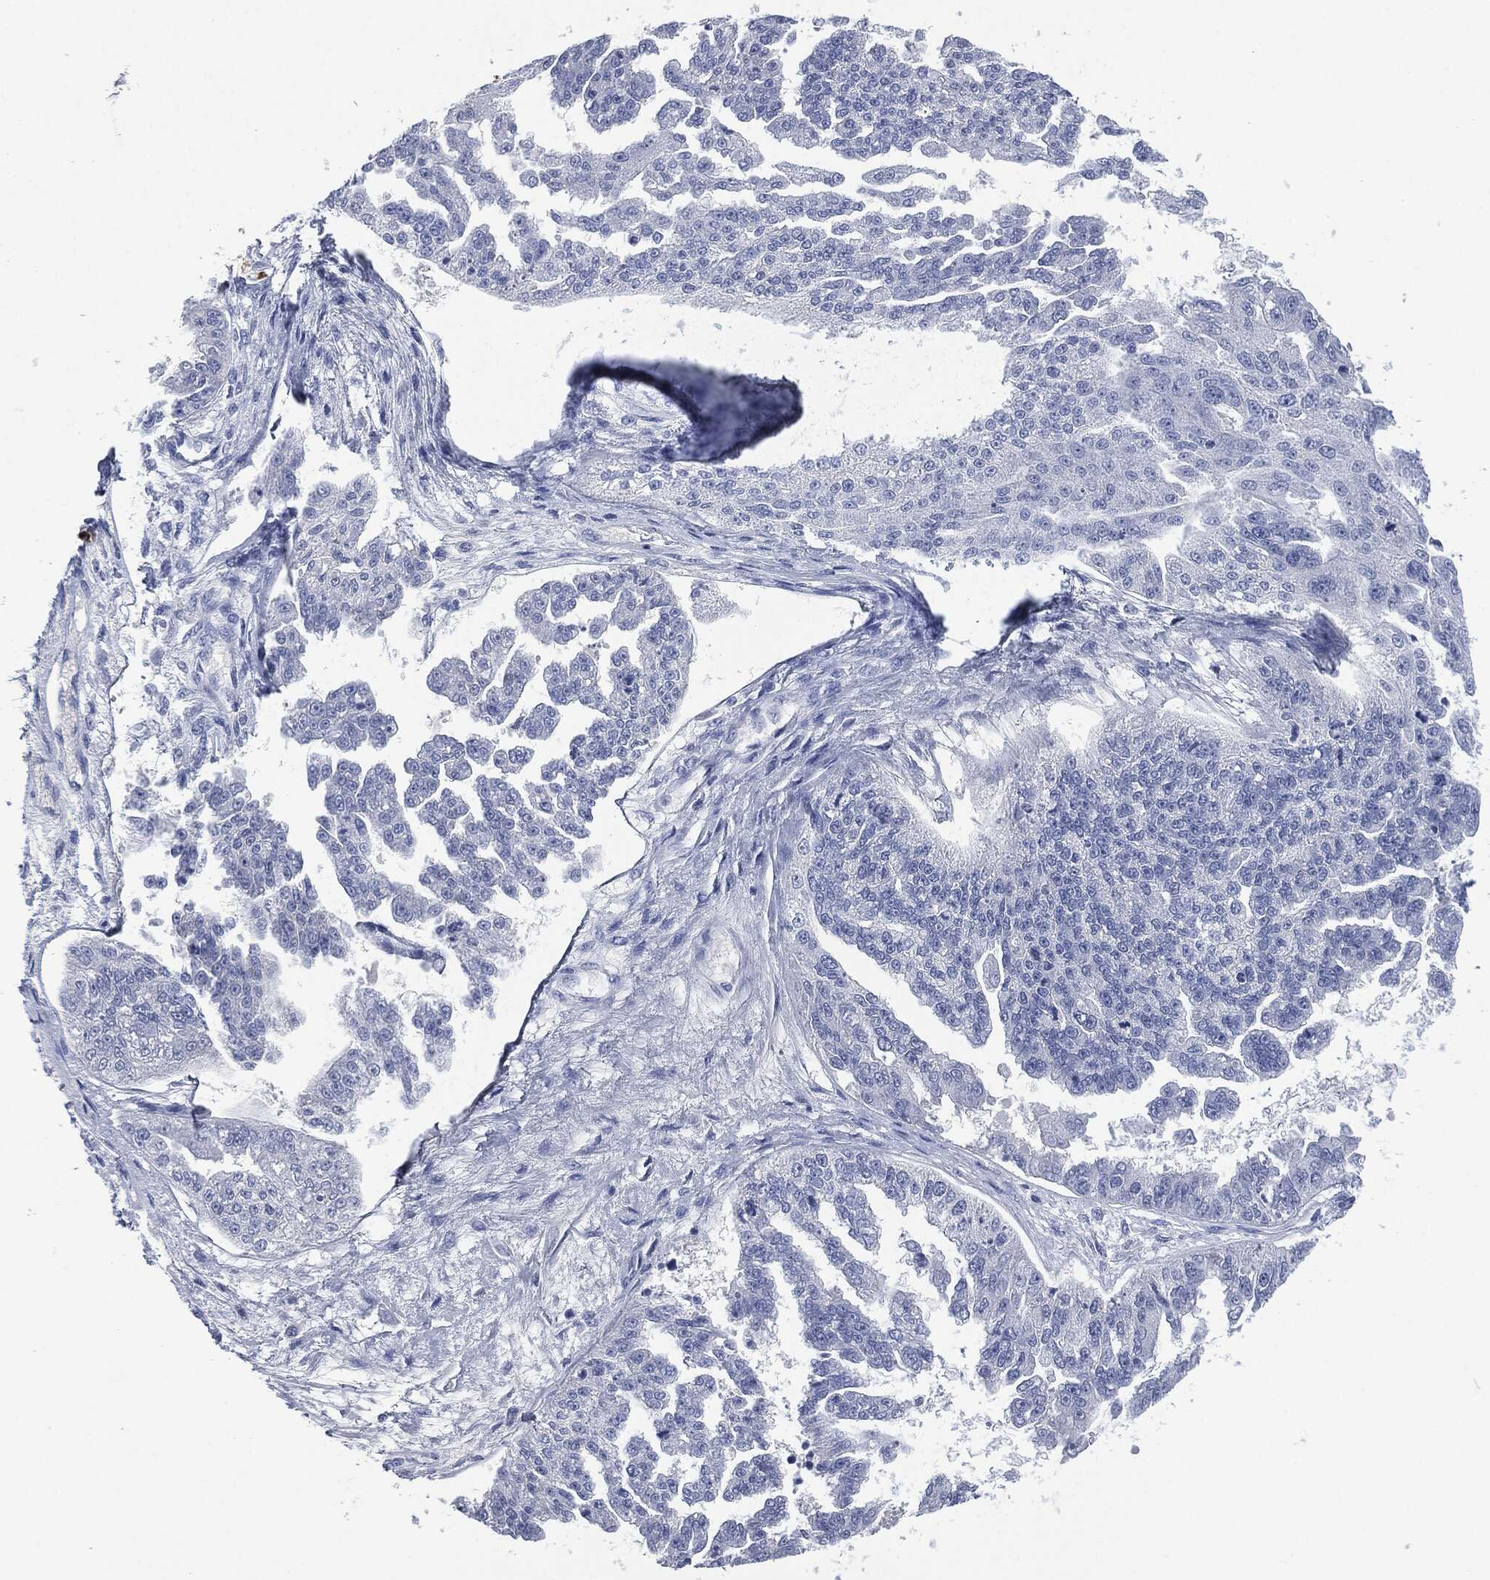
{"staining": {"intensity": "negative", "quantity": "none", "location": "none"}, "tissue": "ovarian cancer", "cell_type": "Tumor cells", "image_type": "cancer", "snomed": [{"axis": "morphology", "description": "Cystadenocarcinoma, serous, NOS"}, {"axis": "topography", "description": "Ovary"}], "caption": "Immunohistochemical staining of human ovarian cancer (serous cystadenocarcinoma) displays no significant positivity in tumor cells.", "gene": "CEACAM8", "patient": {"sex": "female", "age": 58}}